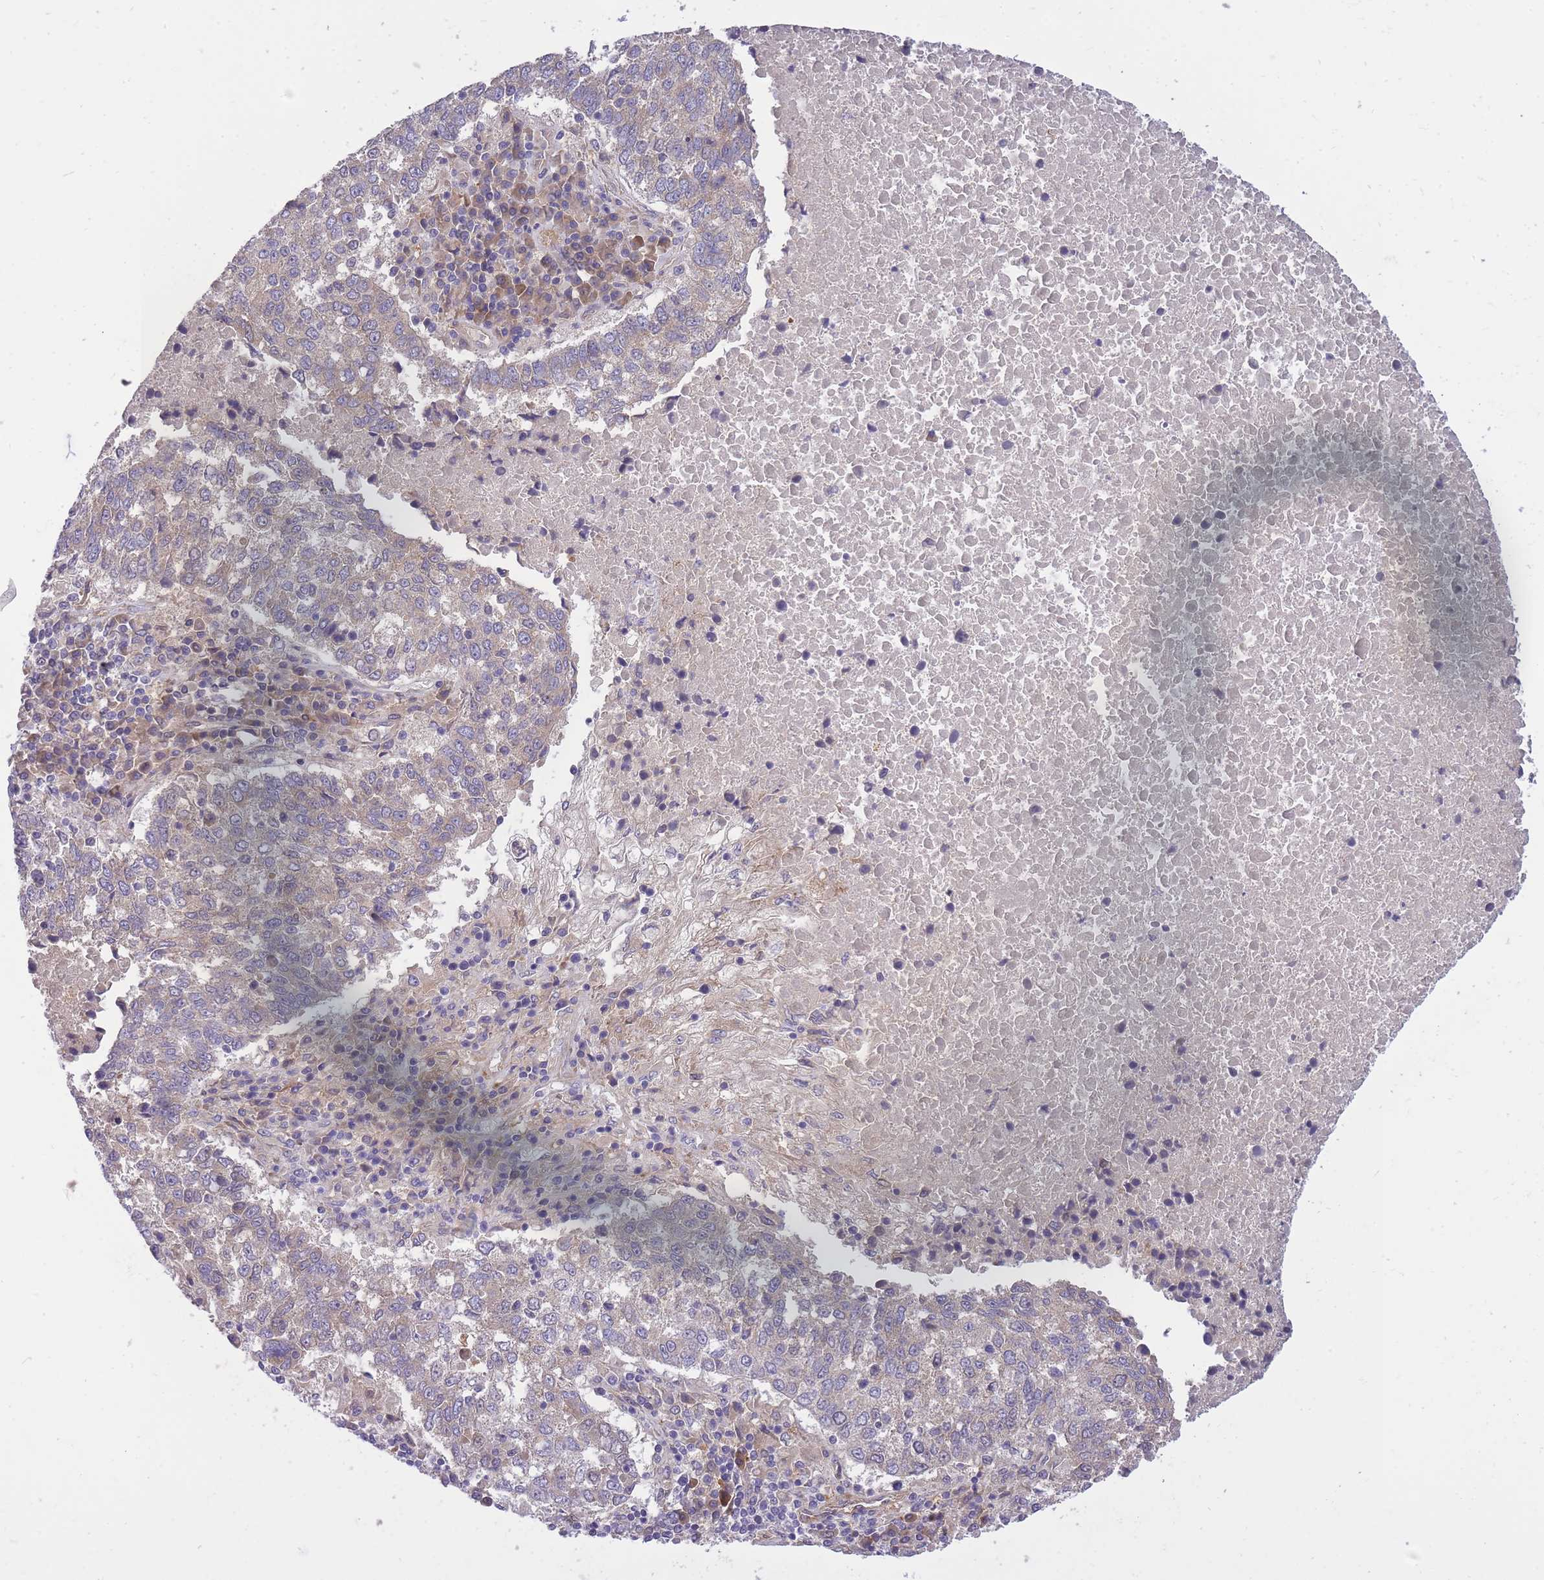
{"staining": {"intensity": "weak", "quantity": "<25%", "location": "cytoplasmic/membranous"}, "tissue": "lung cancer", "cell_type": "Tumor cells", "image_type": "cancer", "snomed": [{"axis": "morphology", "description": "Squamous cell carcinoma, NOS"}, {"axis": "topography", "description": "Lung"}], "caption": "Tumor cells show no significant protein staining in lung squamous cell carcinoma.", "gene": "CRYGN", "patient": {"sex": "male", "age": 73}}